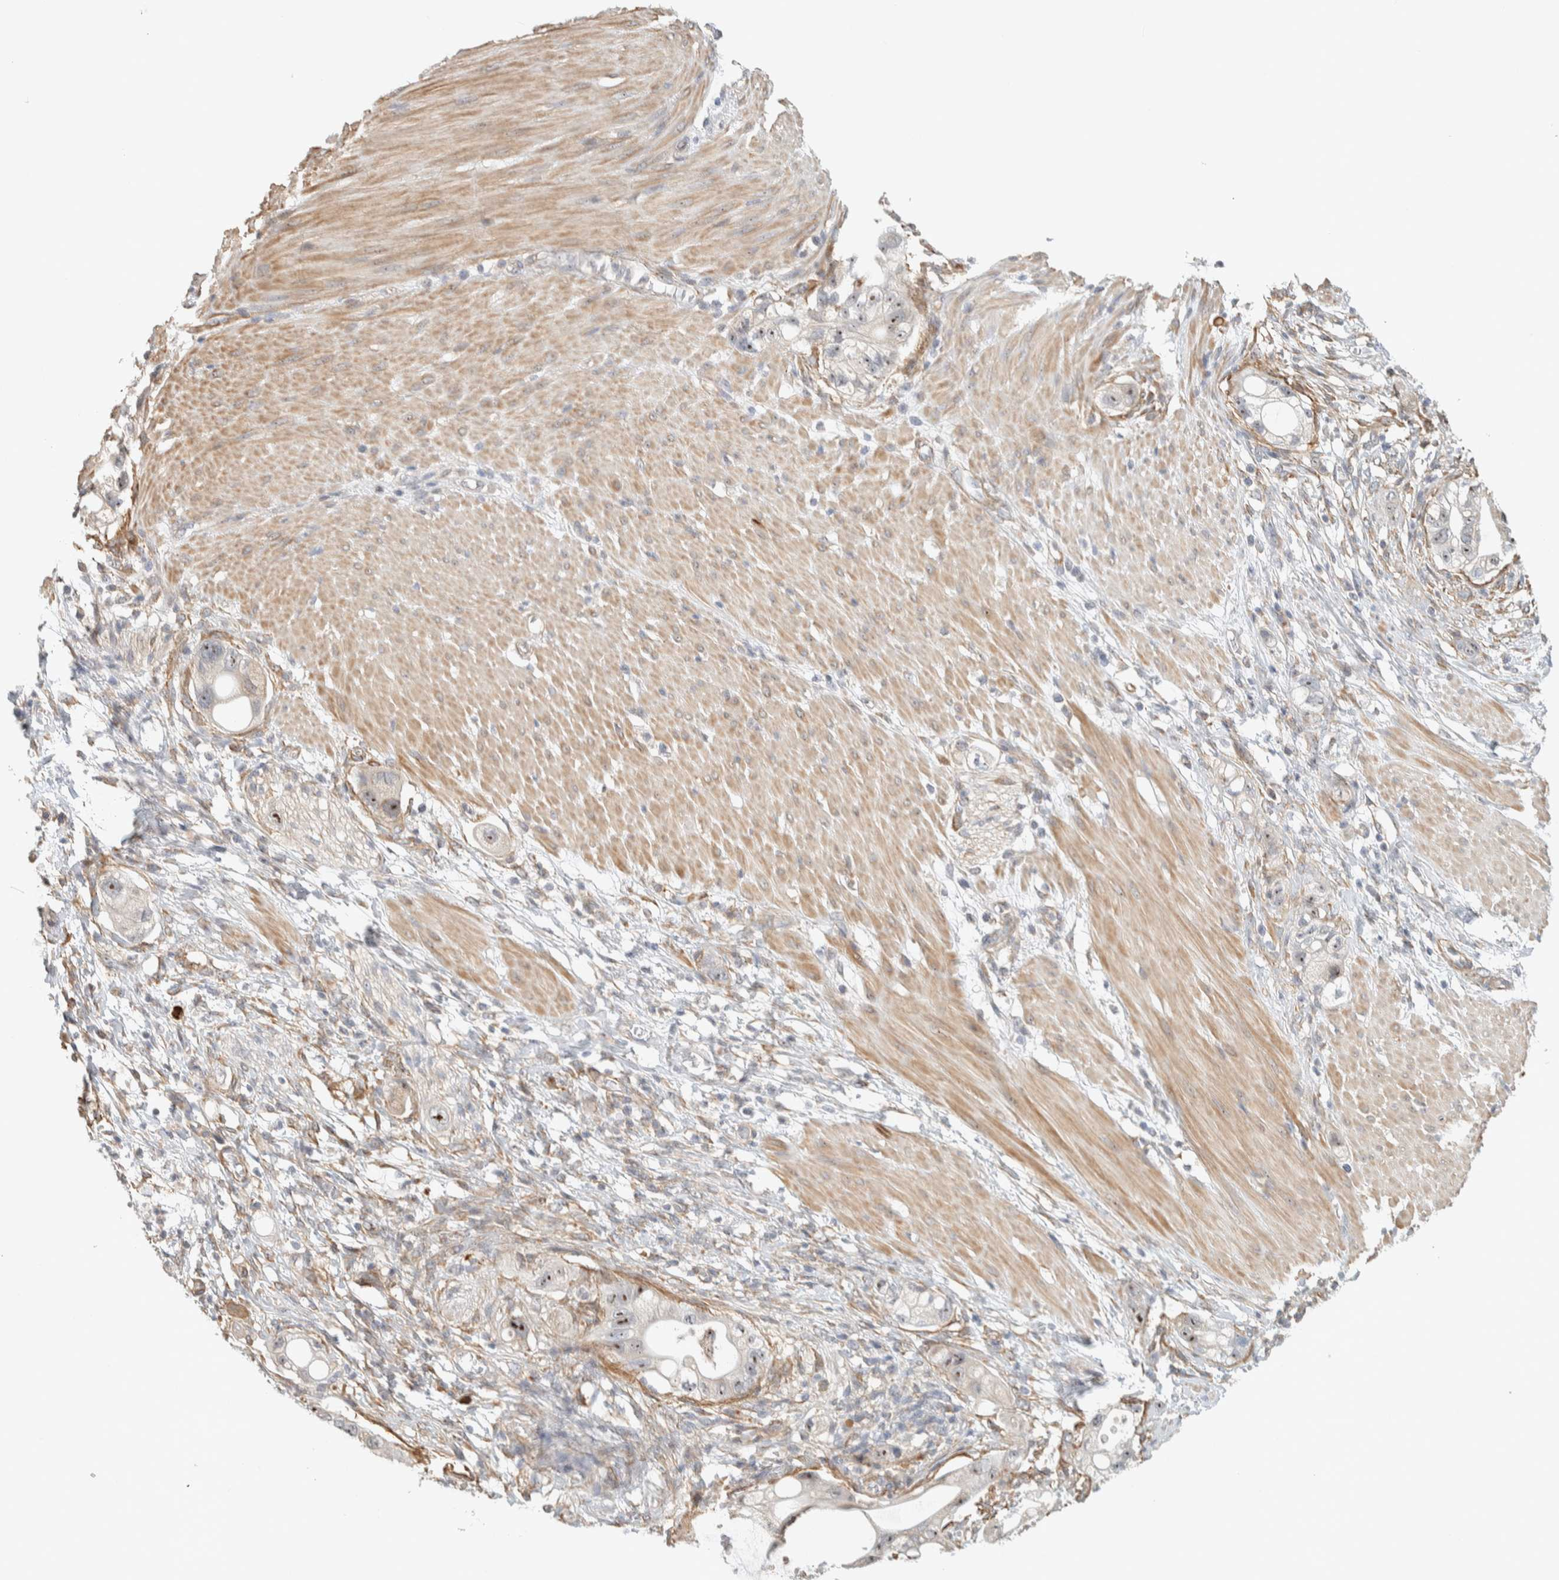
{"staining": {"intensity": "moderate", "quantity": "<25%", "location": "nuclear"}, "tissue": "stomach cancer", "cell_type": "Tumor cells", "image_type": "cancer", "snomed": [{"axis": "morphology", "description": "Adenocarcinoma, NOS"}, {"axis": "topography", "description": "Stomach"}, {"axis": "topography", "description": "Stomach, lower"}], "caption": "Immunohistochemical staining of stomach adenocarcinoma shows moderate nuclear protein positivity in about <25% of tumor cells.", "gene": "KLHL40", "patient": {"sex": "female", "age": 48}}